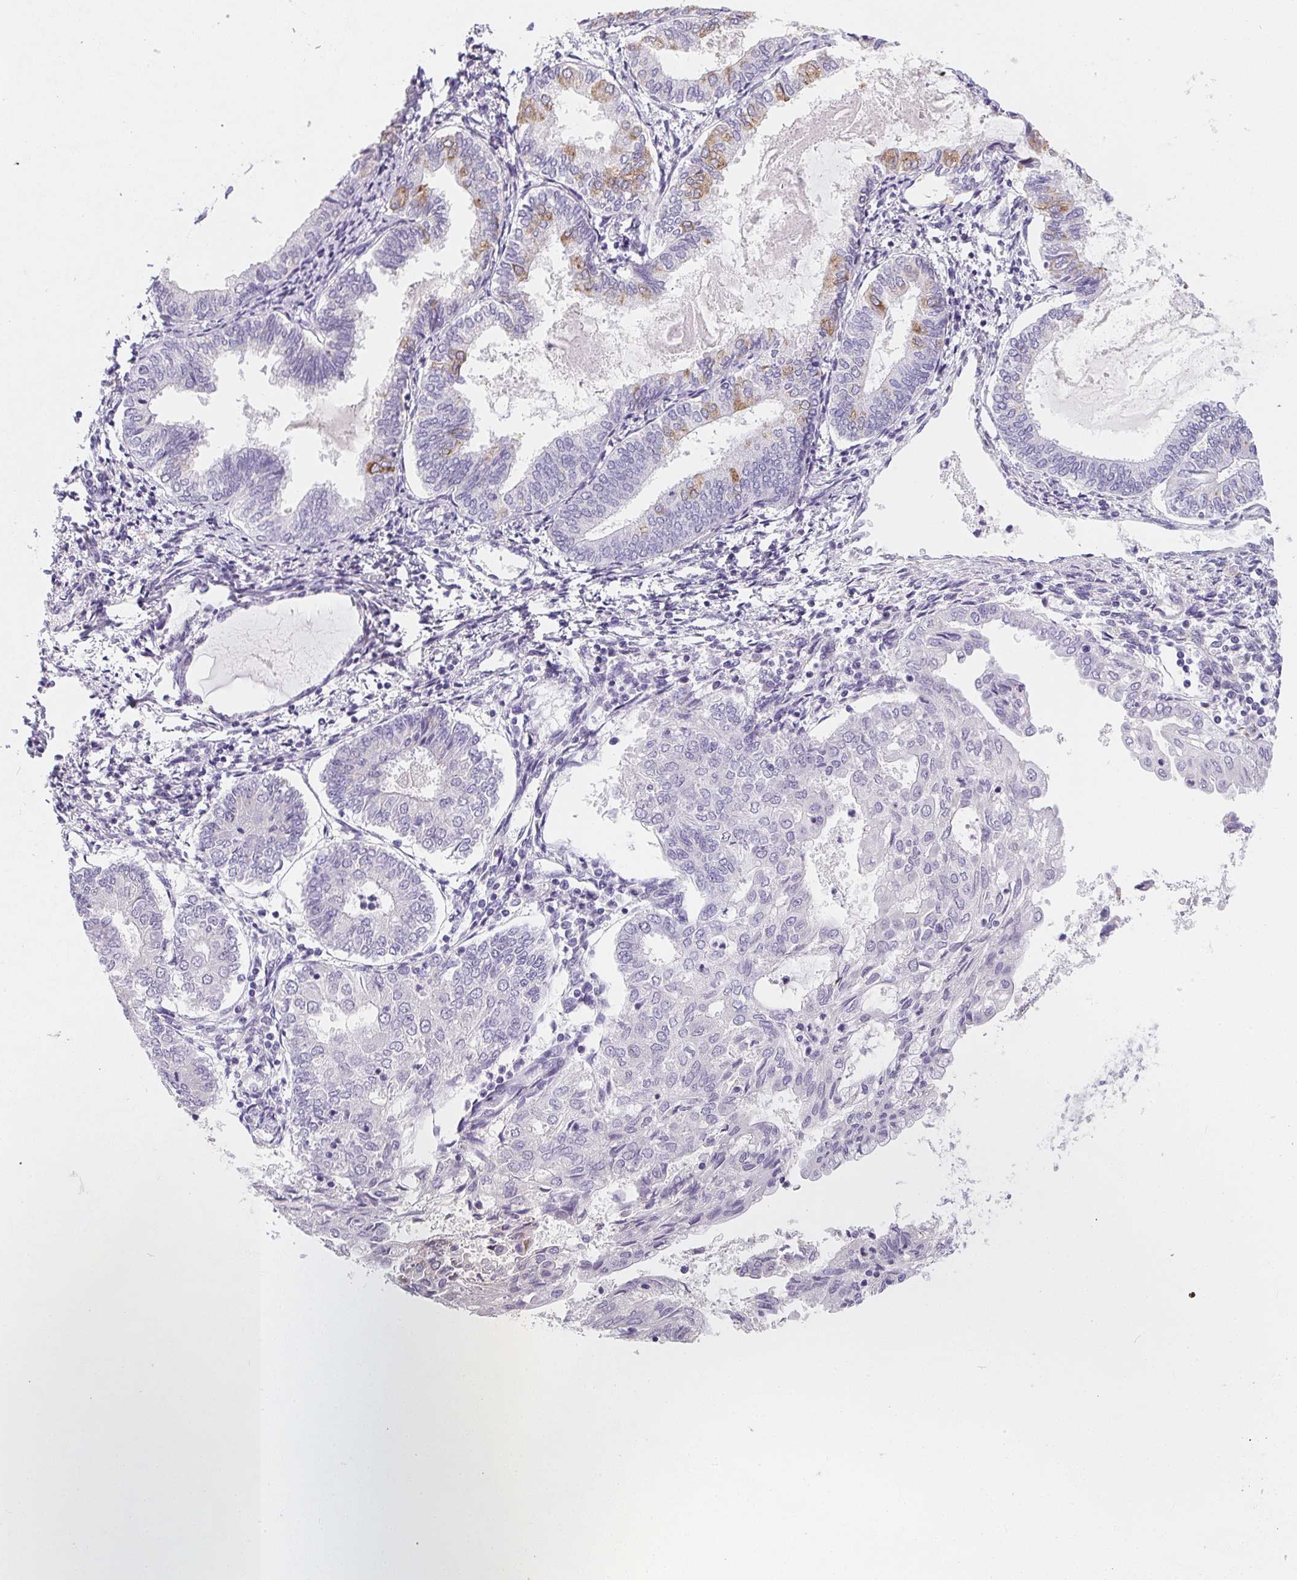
{"staining": {"intensity": "moderate", "quantity": "<25%", "location": "cytoplasmic/membranous"}, "tissue": "endometrial cancer", "cell_type": "Tumor cells", "image_type": "cancer", "snomed": [{"axis": "morphology", "description": "Adenocarcinoma, NOS"}, {"axis": "topography", "description": "Endometrium"}], "caption": "A brown stain labels moderate cytoplasmic/membranous expression of a protein in human adenocarcinoma (endometrial) tumor cells.", "gene": "MAP1A", "patient": {"sex": "female", "age": 68}}